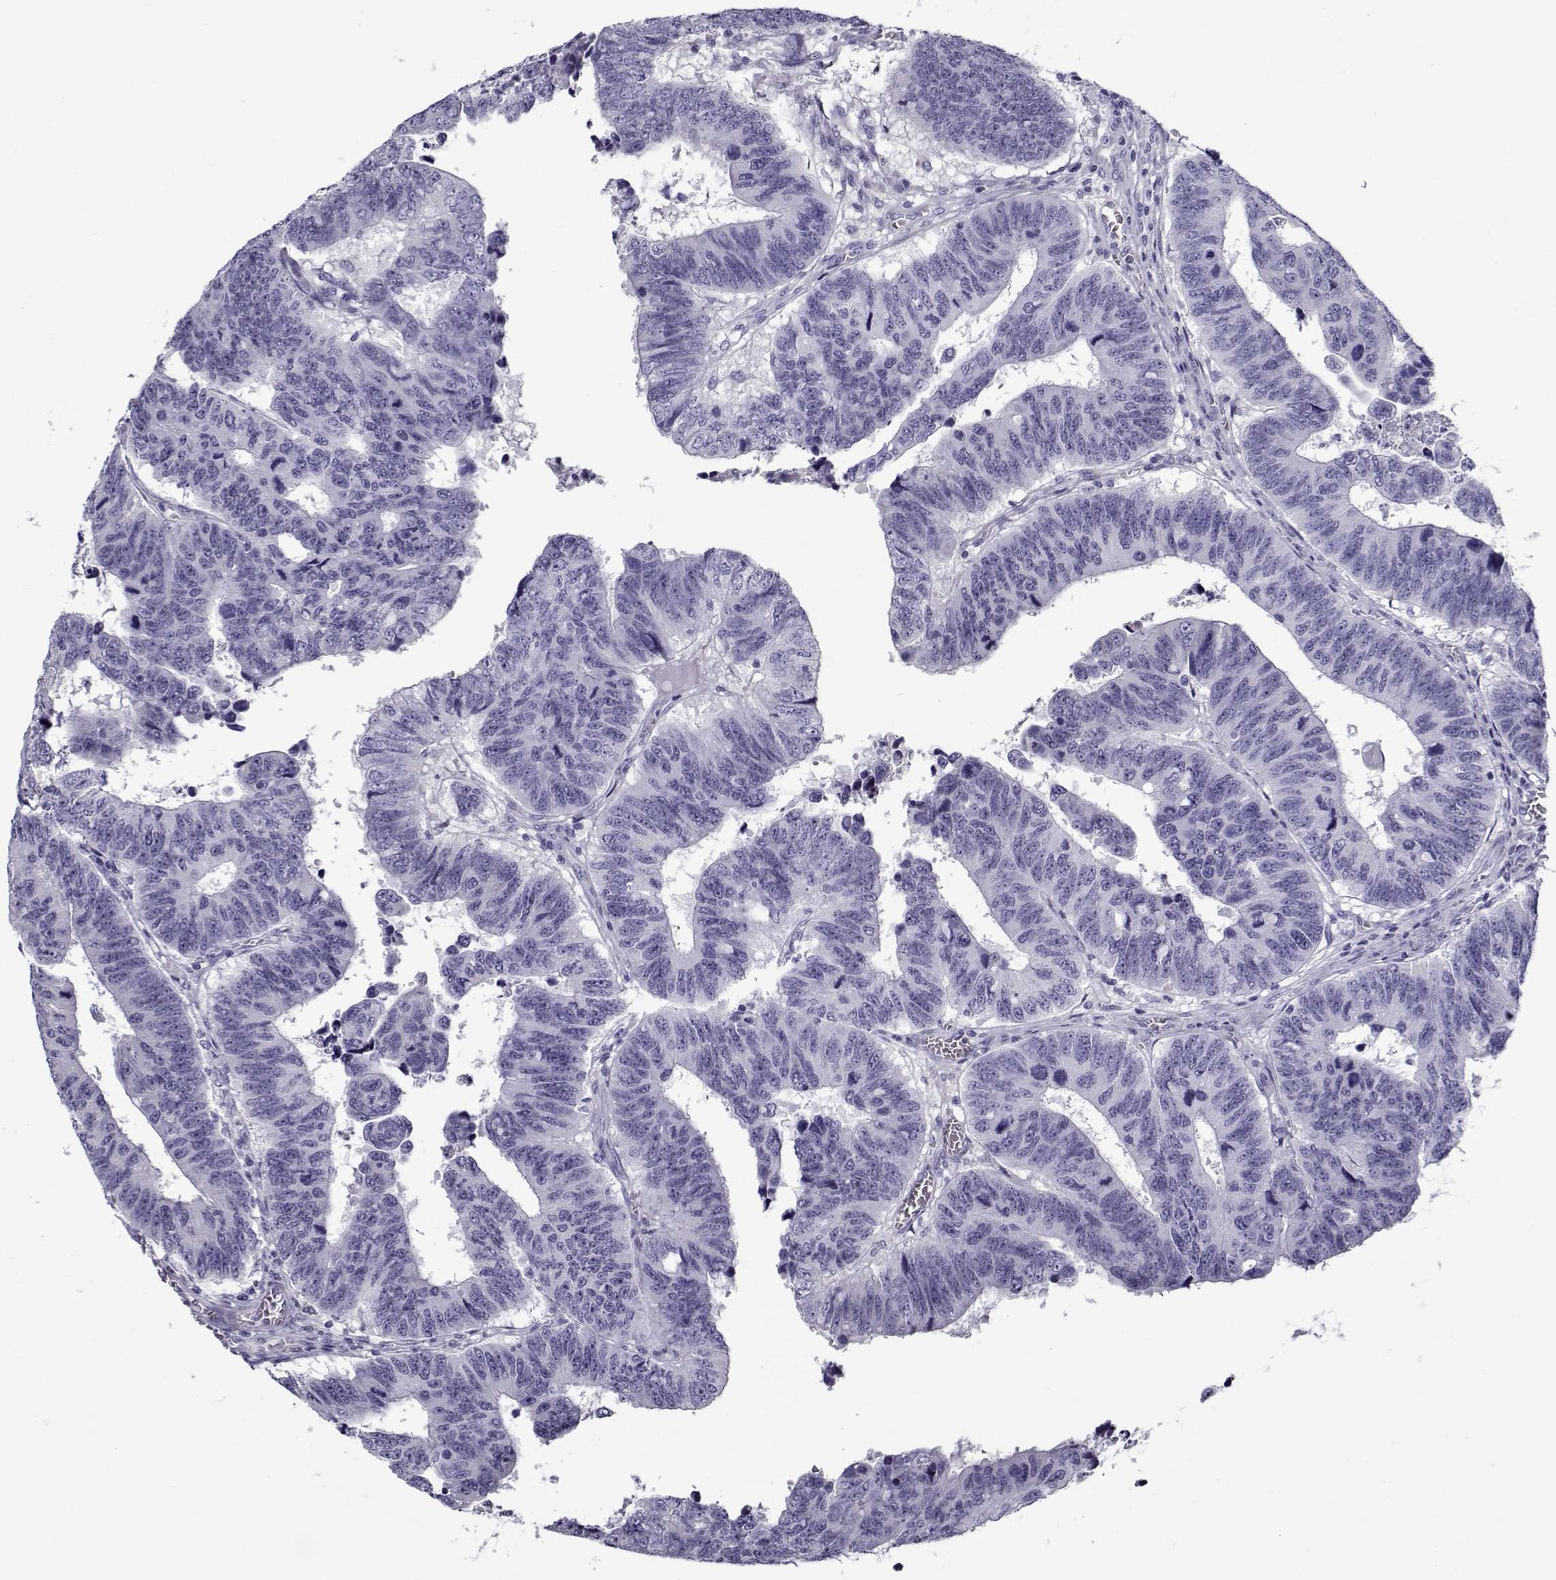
{"staining": {"intensity": "negative", "quantity": "none", "location": "none"}, "tissue": "colorectal cancer", "cell_type": "Tumor cells", "image_type": "cancer", "snomed": [{"axis": "morphology", "description": "Adenocarcinoma, NOS"}, {"axis": "topography", "description": "Appendix"}, {"axis": "topography", "description": "Colon"}, {"axis": "topography", "description": "Cecum"}, {"axis": "topography", "description": "Colon asc"}], "caption": "A photomicrograph of adenocarcinoma (colorectal) stained for a protein exhibits no brown staining in tumor cells.", "gene": "GAGE2A", "patient": {"sex": "female", "age": 85}}